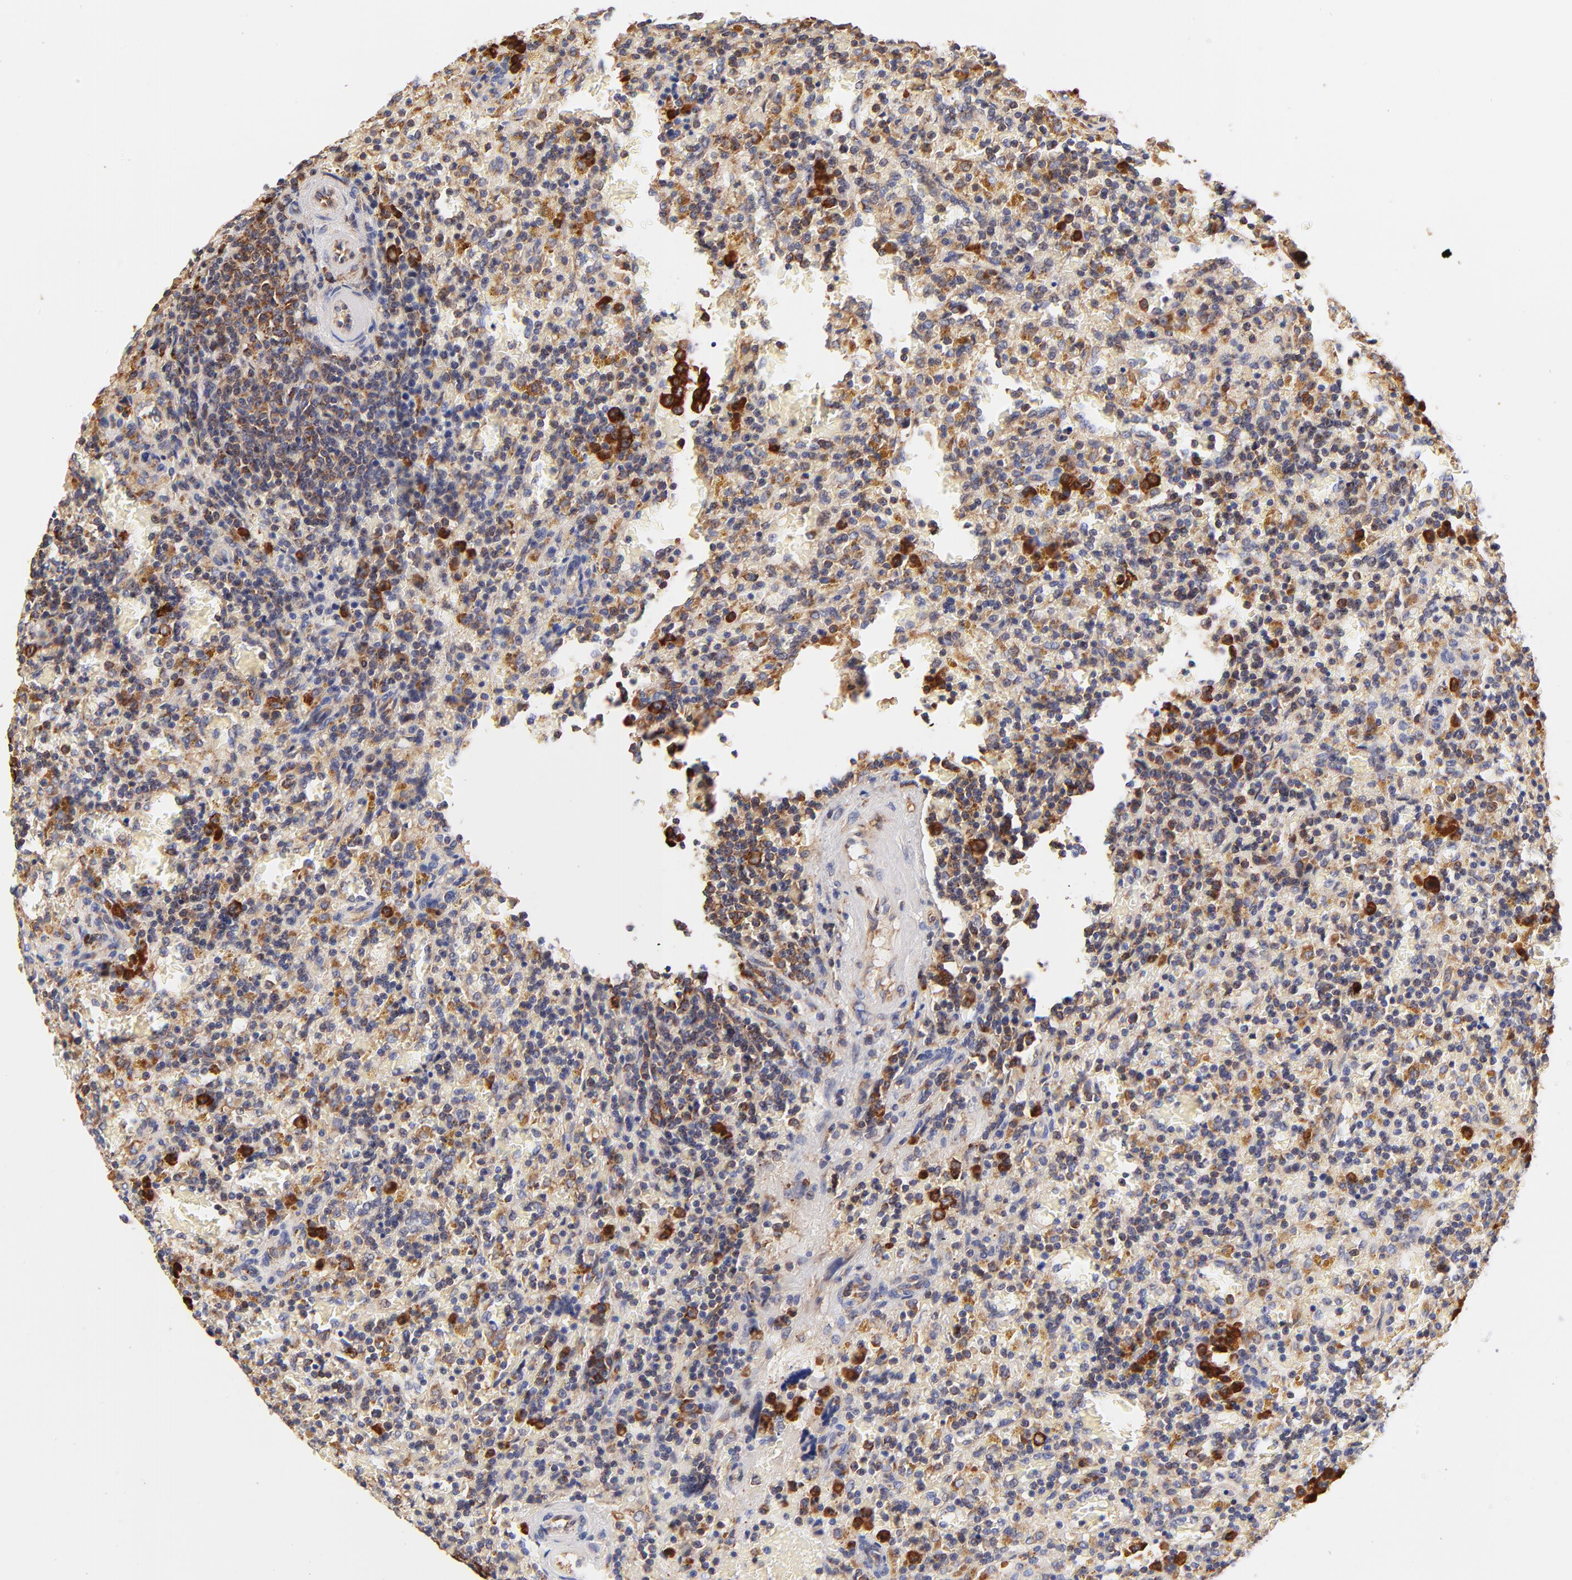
{"staining": {"intensity": "moderate", "quantity": "25%-75%", "location": "cytoplasmic/membranous"}, "tissue": "lymphoma", "cell_type": "Tumor cells", "image_type": "cancer", "snomed": [{"axis": "morphology", "description": "Malignant lymphoma, non-Hodgkin's type, Low grade"}, {"axis": "topography", "description": "Spleen"}], "caption": "Moderate cytoplasmic/membranous staining is seen in approximately 25%-75% of tumor cells in lymphoma. The staining was performed using DAB to visualize the protein expression in brown, while the nuclei were stained in blue with hematoxylin (Magnification: 20x).", "gene": "RPL27", "patient": {"sex": "female", "age": 65}}